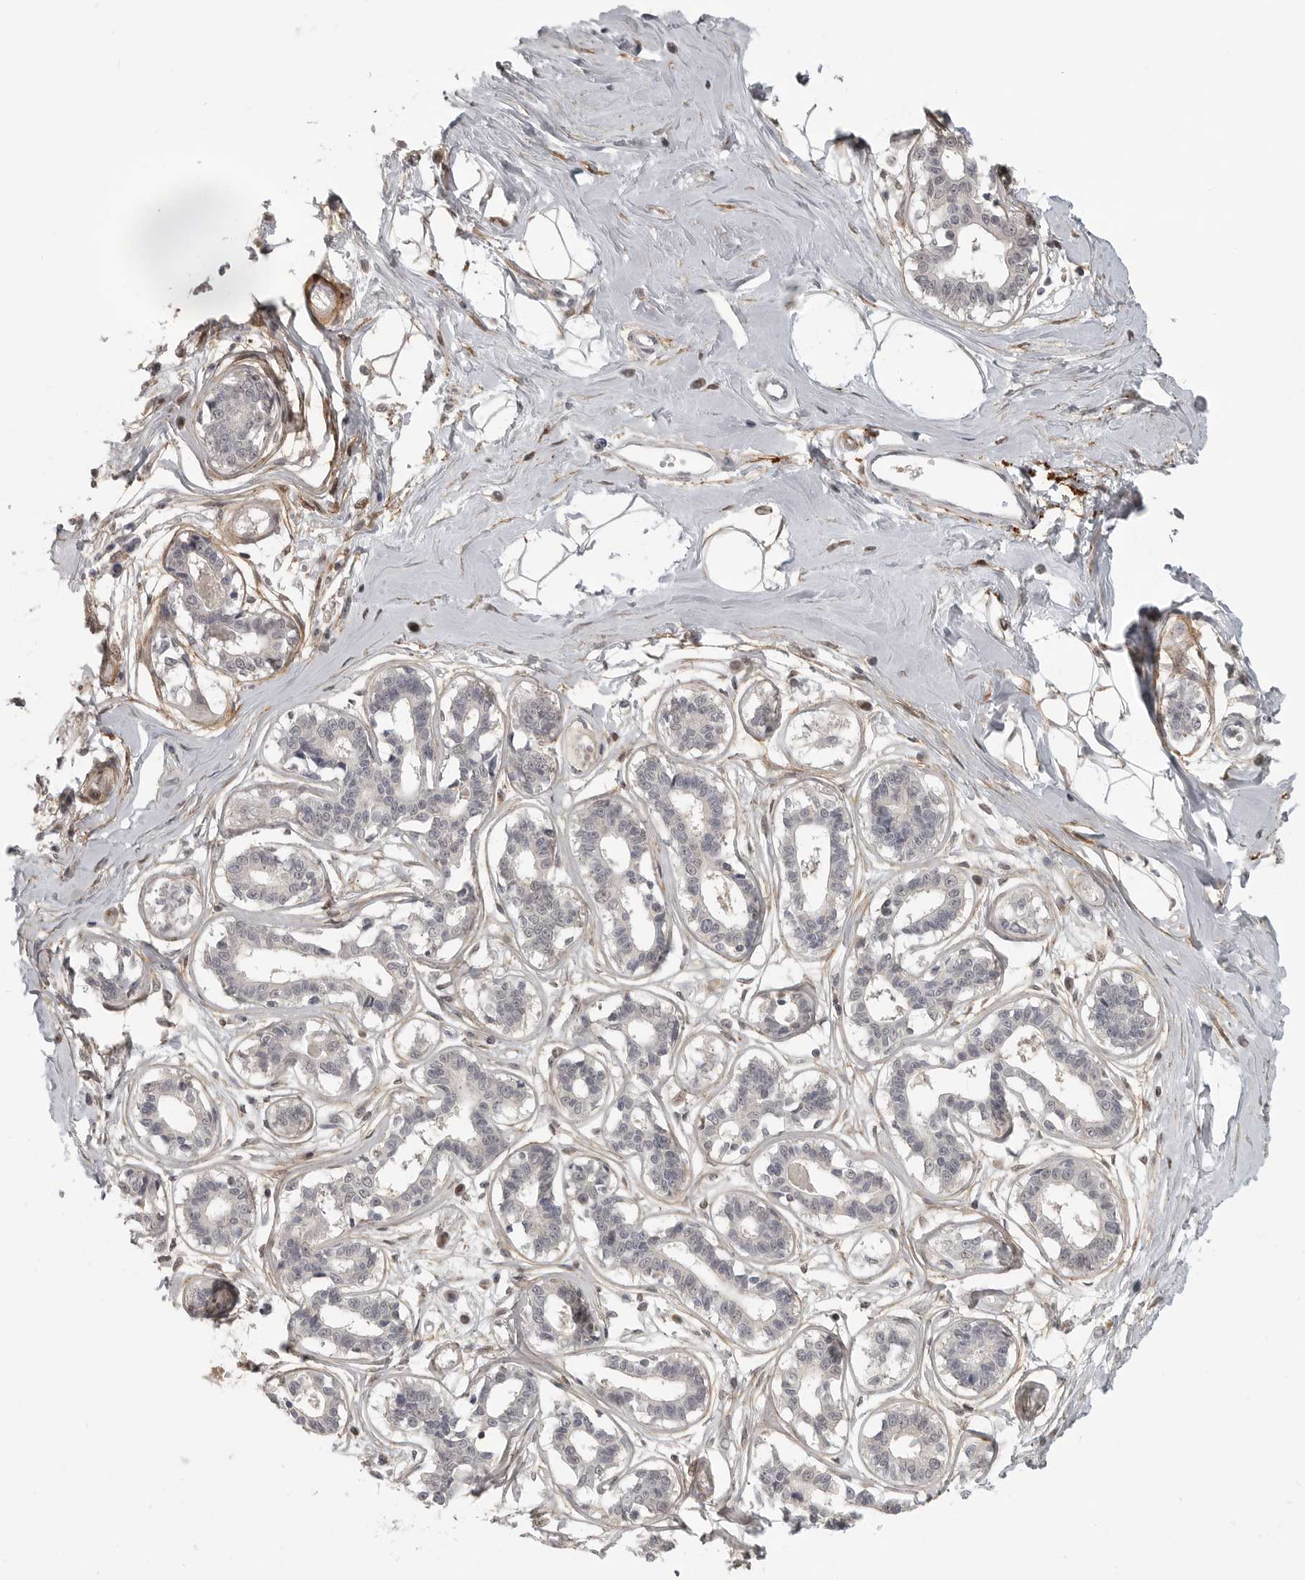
{"staining": {"intensity": "weak", "quantity": "25%-75%", "location": "cytoplasmic/membranous"}, "tissue": "breast", "cell_type": "Adipocytes", "image_type": "normal", "snomed": [{"axis": "morphology", "description": "Normal tissue, NOS"}, {"axis": "topography", "description": "Breast"}], "caption": "Breast stained with IHC exhibits weak cytoplasmic/membranous staining in about 25%-75% of adipocytes. (DAB = brown stain, brightfield microscopy at high magnification).", "gene": "UROD", "patient": {"sex": "female", "age": 45}}